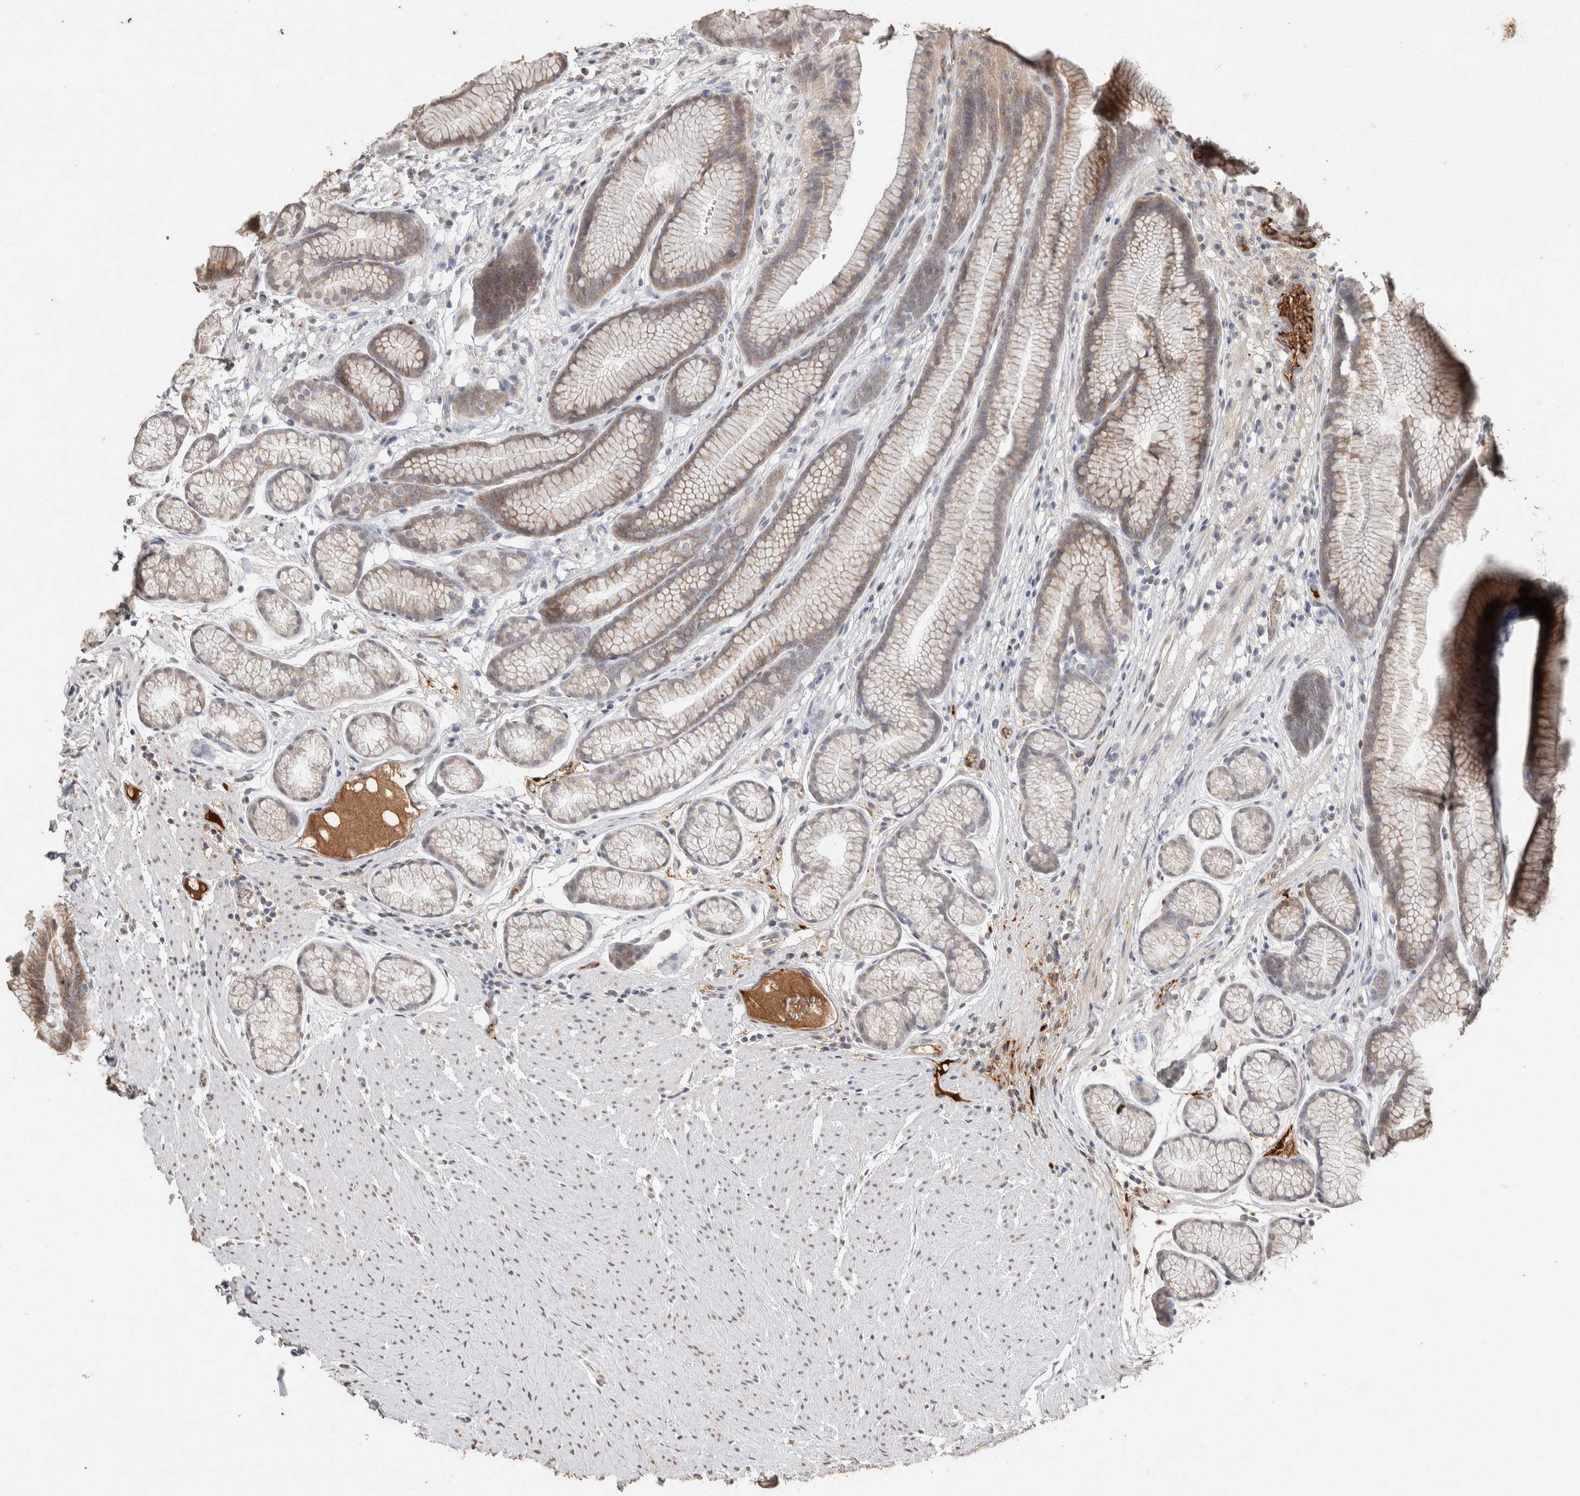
{"staining": {"intensity": "moderate", "quantity": "25%-75%", "location": "cytoplasmic/membranous"}, "tissue": "stomach", "cell_type": "Glandular cells", "image_type": "normal", "snomed": [{"axis": "morphology", "description": "Normal tissue, NOS"}, {"axis": "topography", "description": "Stomach"}], "caption": "Immunohistochemistry (IHC) photomicrograph of unremarkable stomach: stomach stained using immunohistochemistry (IHC) shows medium levels of moderate protein expression localized specifically in the cytoplasmic/membranous of glandular cells, appearing as a cytoplasmic/membranous brown color.", "gene": "FAM3A", "patient": {"sex": "male", "age": 42}}